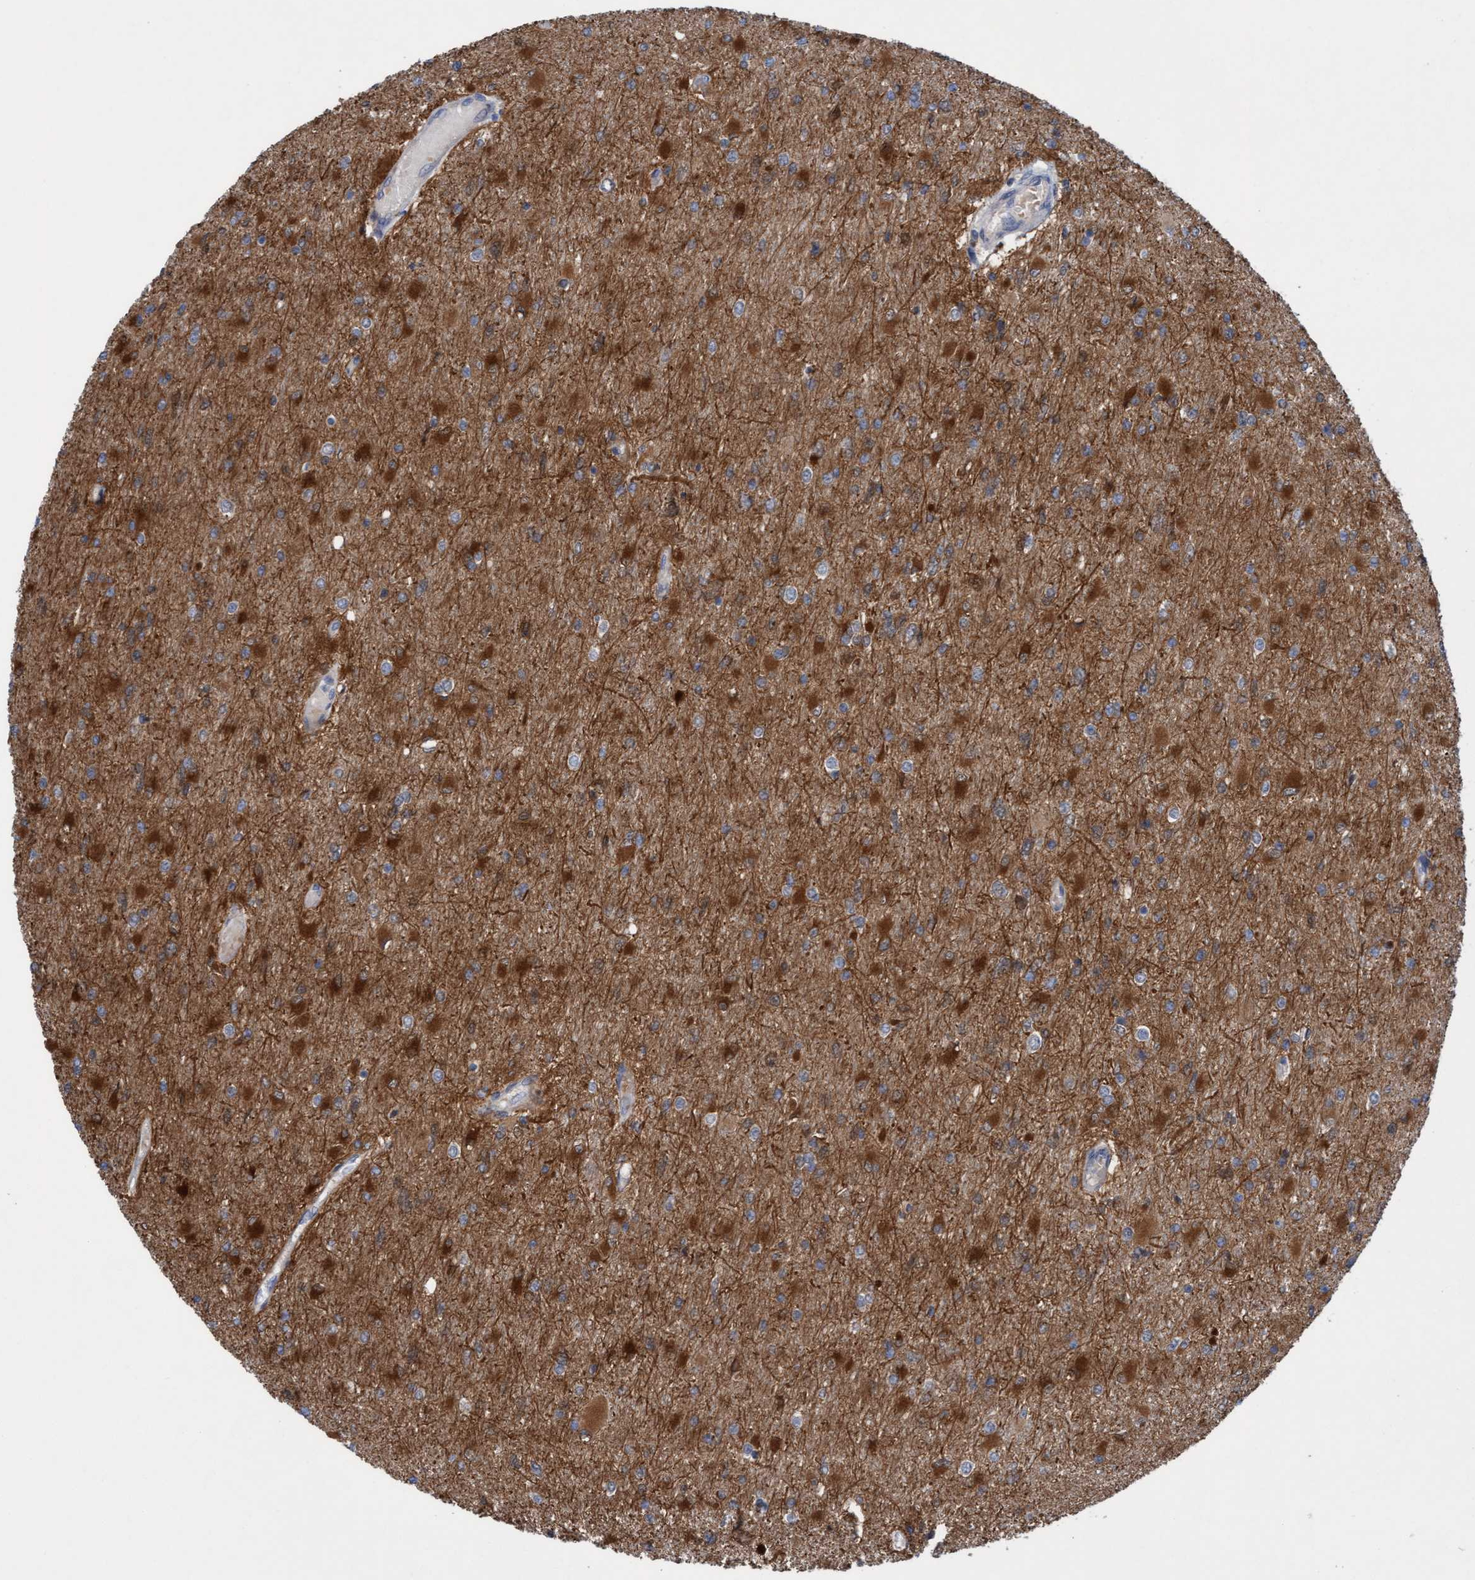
{"staining": {"intensity": "strong", "quantity": "<25%", "location": "cytoplasmic/membranous"}, "tissue": "glioma", "cell_type": "Tumor cells", "image_type": "cancer", "snomed": [{"axis": "morphology", "description": "Glioma, malignant, High grade"}, {"axis": "topography", "description": "Cerebral cortex"}], "caption": "Immunohistochemistry (IHC) (DAB (3,3'-diaminobenzidine)) staining of human malignant glioma (high-grade) displays strong cytoplasmic/membranous protein positivity in approximately <25% of tumor cells. (DAB IHC with brightfield microscopy, high magnification).", "gene": "KLHL25", "patient": {"sex": "female", "age": 36}}